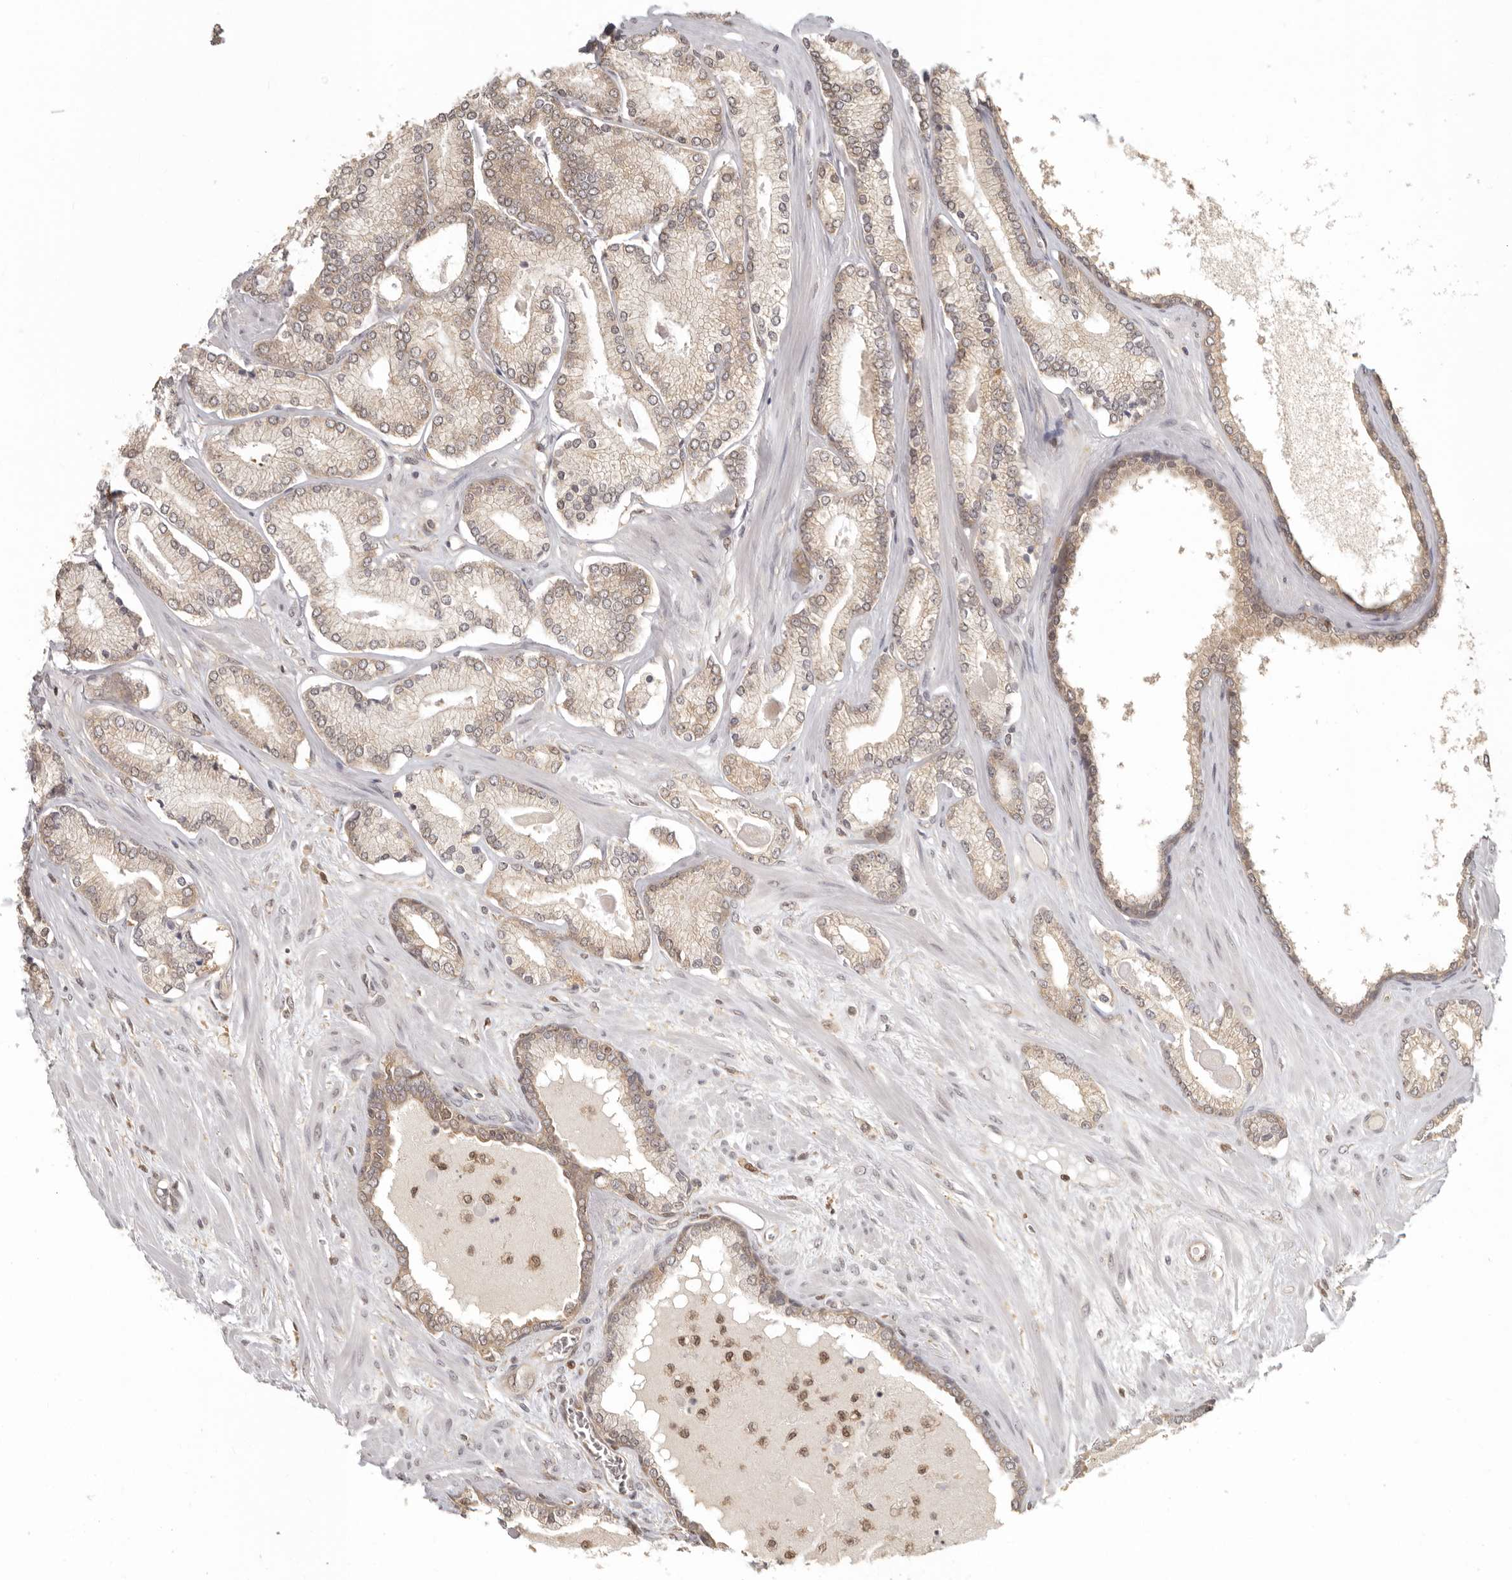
{"staining": {"intensity": "weak", "quantity": "25%-75%", "location": "cytoplasmic/membranous"}, "tissue": "prostate cancer", "cell_type": "Tumor cells", "image_type": "cancer", "snomed": [{"axis": "morphology", "description": "Adenocarcinoma, Low grade"}, {"axis": "topography", "description": "Prostate"}], "caption": "This micrograph exhibits IHC staining of prostate low-grade adenocarcinoma, with low weak cytoplasmic/membranous positivity in approximately 25%-75% of tumor cells.", "gene": "PSMA5", "patient": {"sex": "male", "age": 70}}